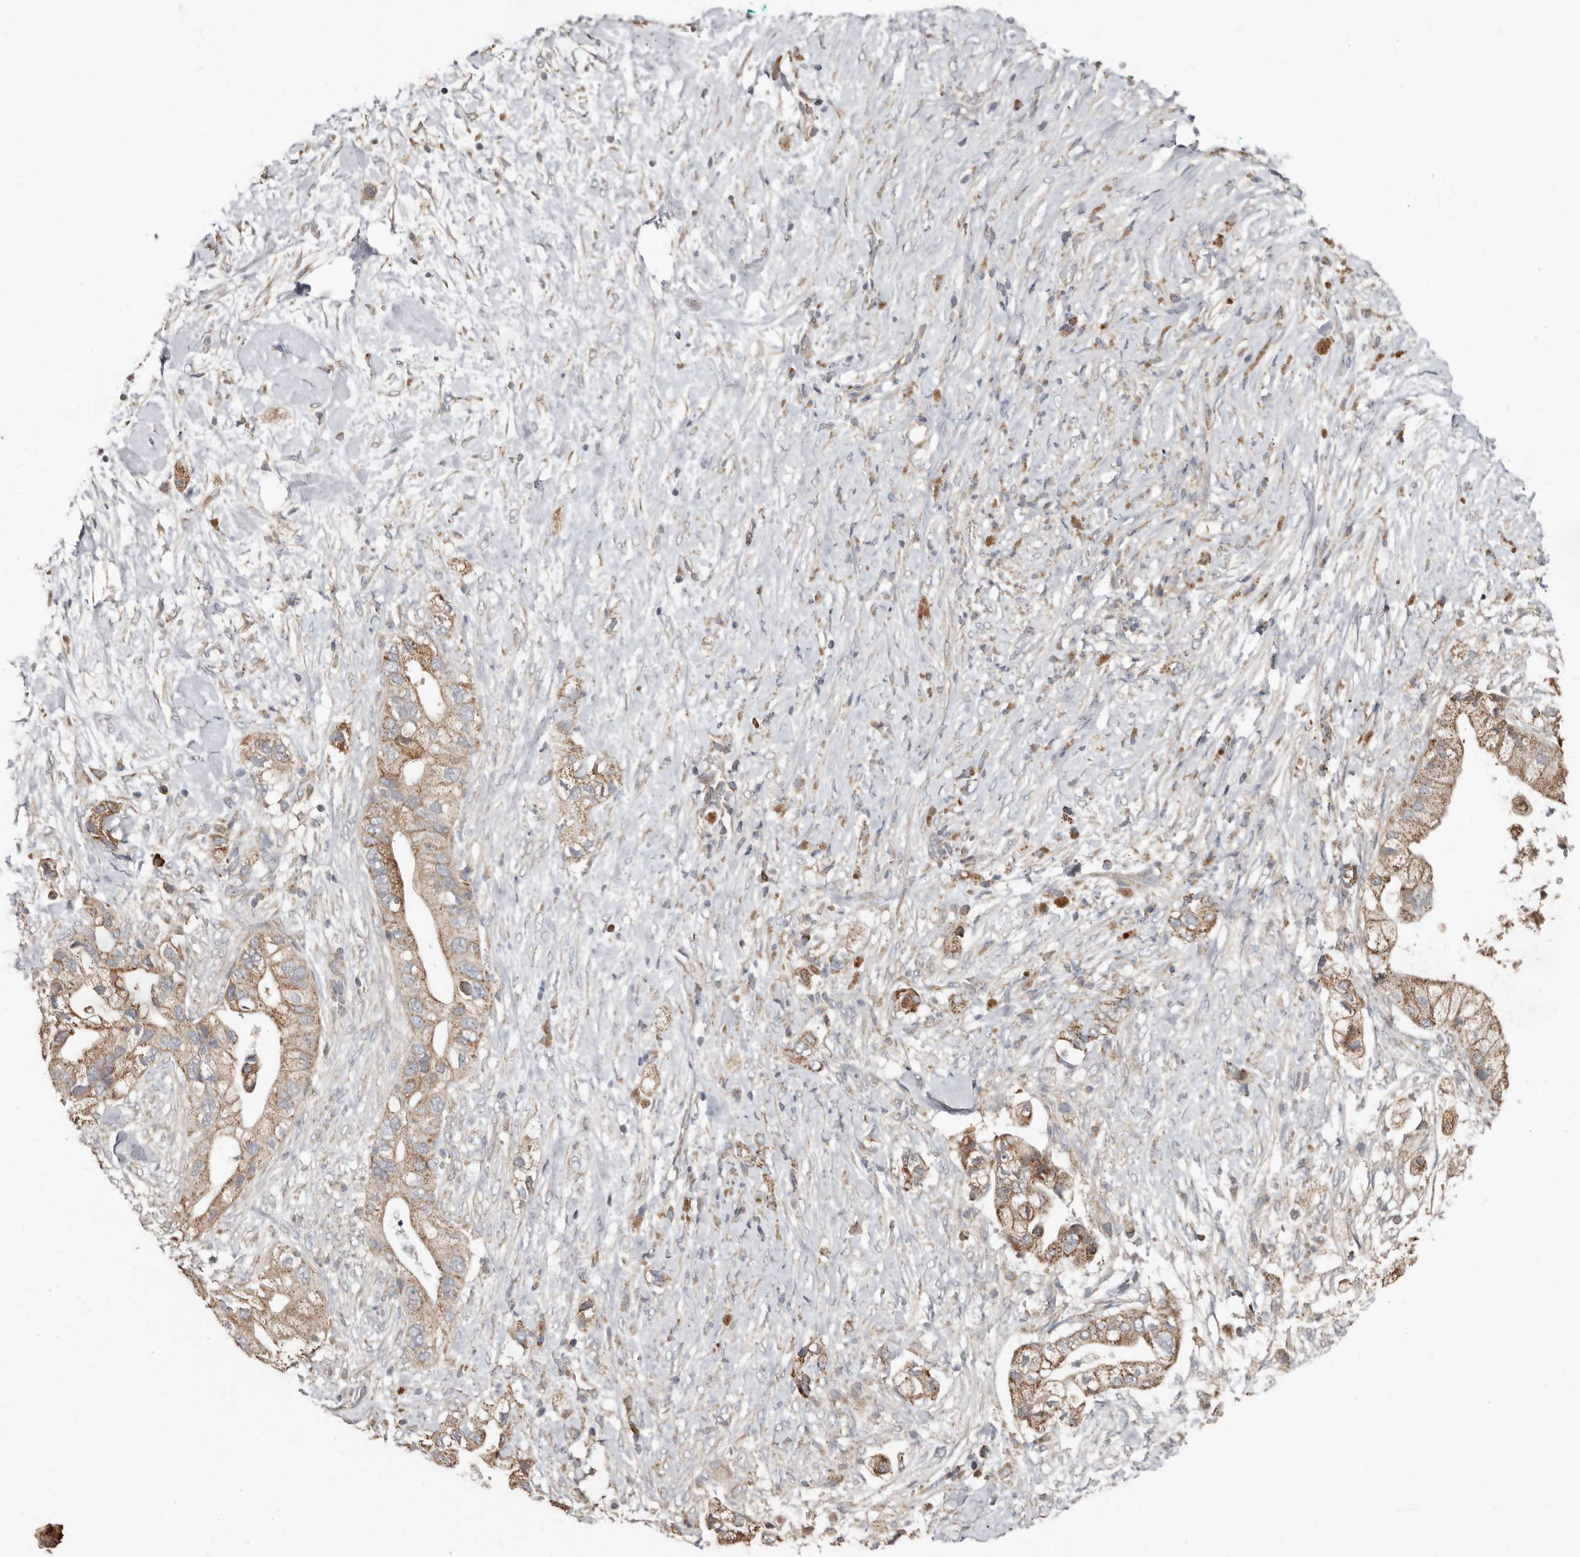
{"staining": {"intensity": "moderate", "quantity": ">75%", "location": "cytoplasmic/membranous"}, "tissue": "pancreatic cancer", "cell_type": "Tumor cells", "image_type": "cancer", "snomed": [{"axis": "morphology", "description": "Adenocarcinoma, NOS"}, {"axis": "topography", "description": "Pancreas"}], "caption": "A medium amount of moderate cytoplasmic/membranous expression is present in about >75% of tumor cells in adenocarcinoma (pancreatic) tissue. Nuclei are stained in blue.", "gene": "KIF26B", "patient": {"sex": "male", "age": 53}}